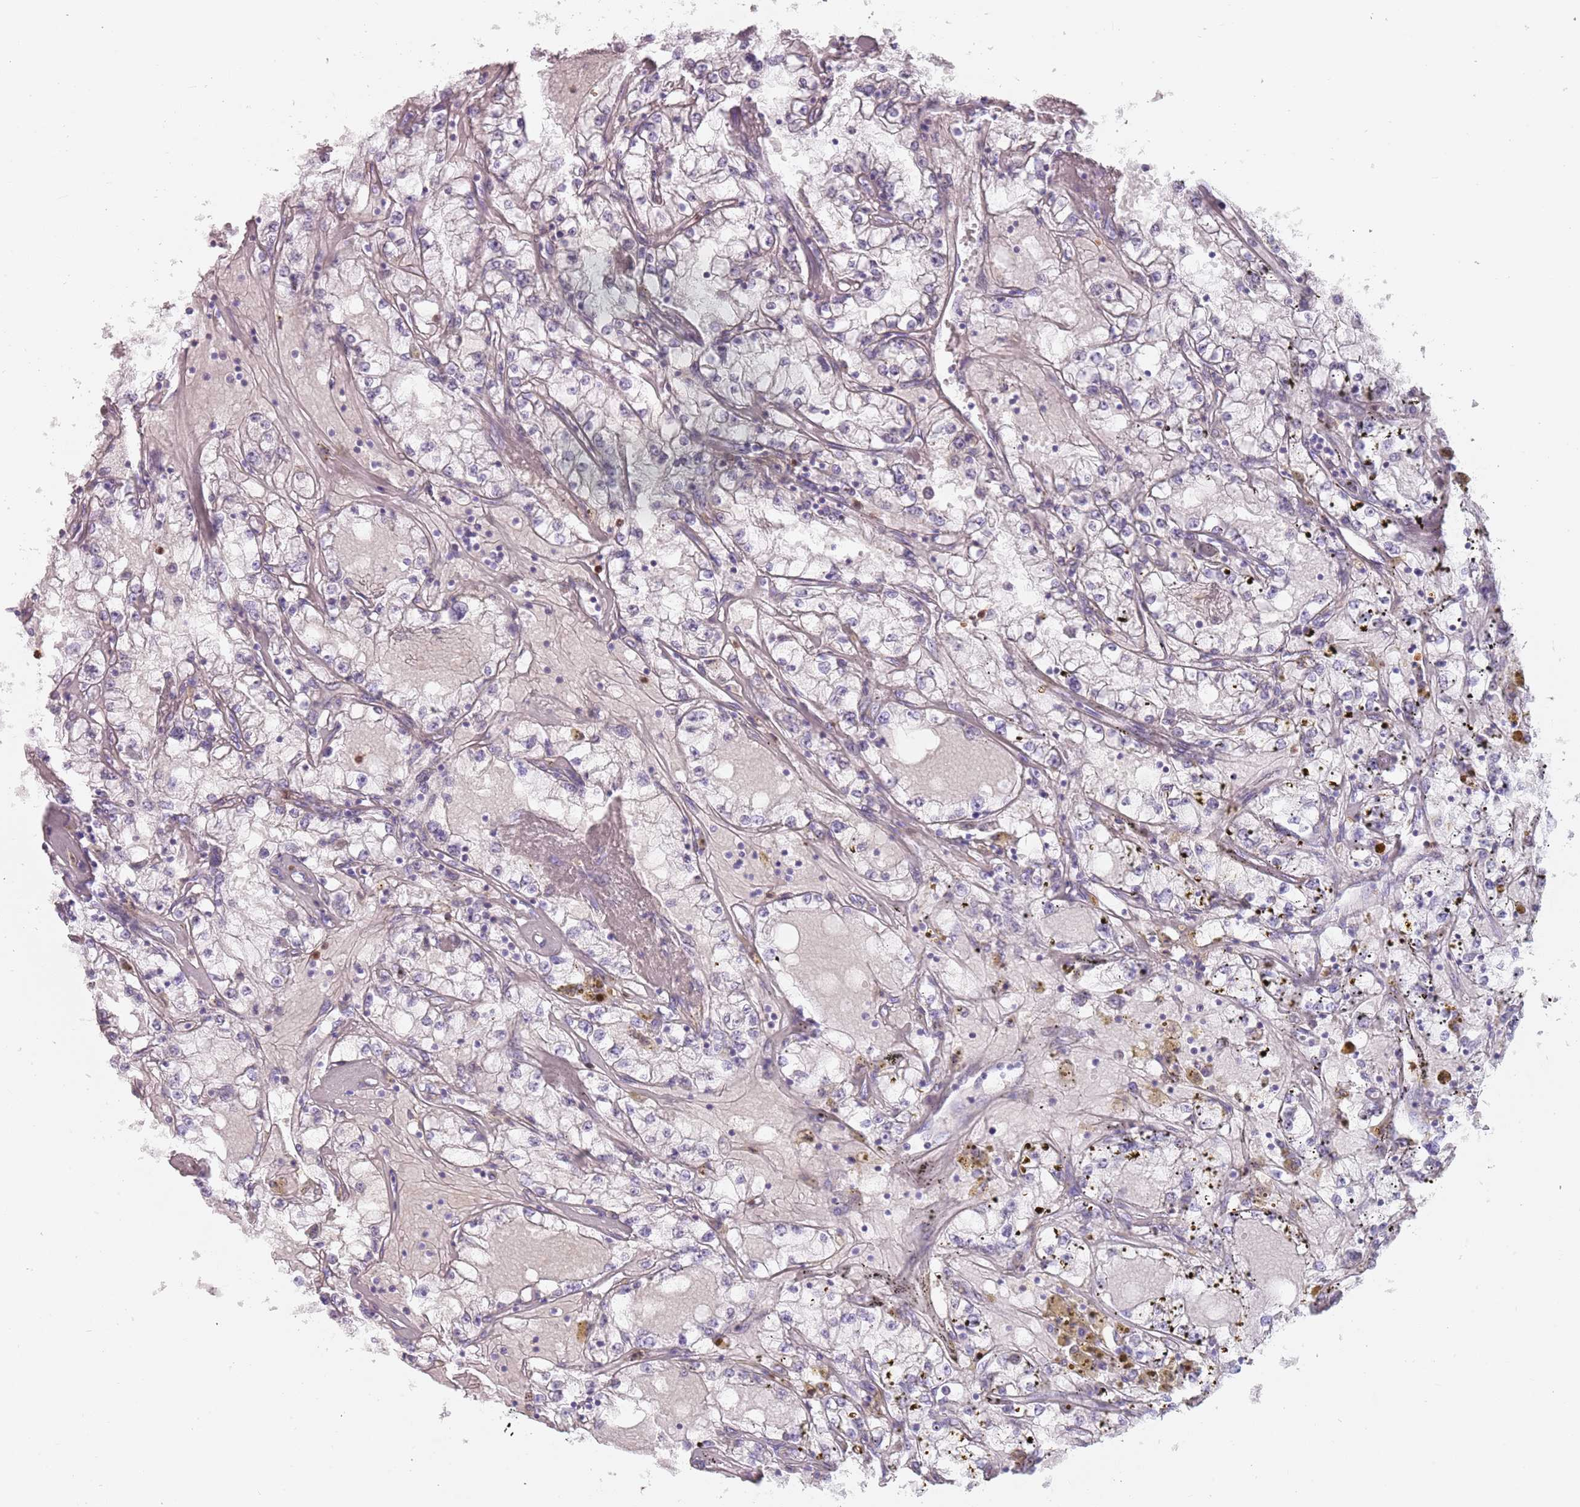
{"staining": {"intensity": "negative", "quantity": "none", "location": "none"}, "tissue": "renal cancer", "cell_type": "Tumor cells", "image_type": "cancer", "snomed": [{"axis": "morphology", "description": "Adenocarcinoma, NOS"}, {"axis": "topography", "description": "Kidney"}], "caption": "Immunohistochemistry micrograph of renal cancer stained for a protein (brown), which demonstrates no positivity in tumor cells. (Immunohistochemistry, brightfield microscopy, high magnification).", "gene": "ZNF584", "patient": {"sex": "male", "age": 56}}